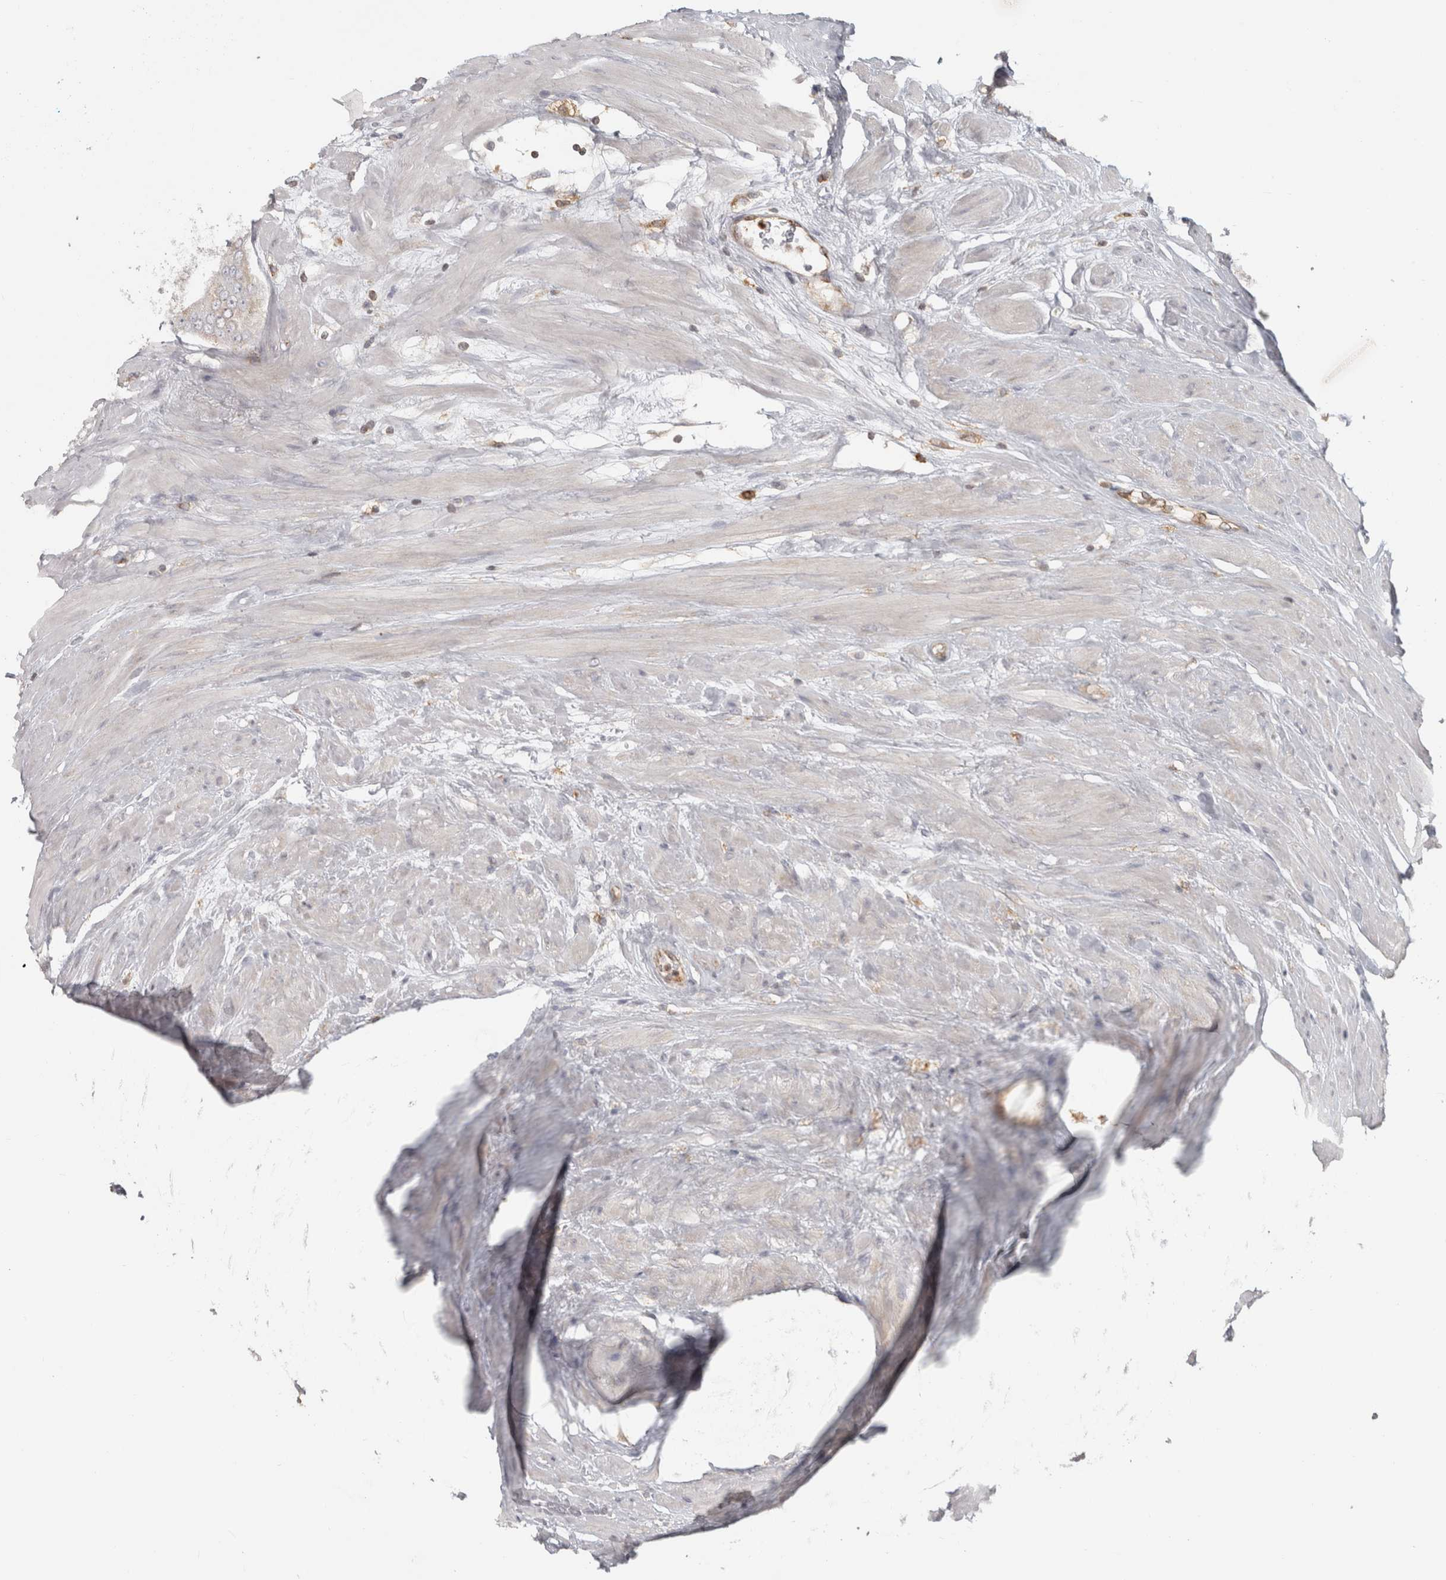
{"staining": {"intensity": "weak", "quantity": "<25%", "location": "cytoplasmic/membranous"}, "tissue": "prostate cancer", "cell_type": "Tumor cells", "image_type": "cancer", "snomed": [{"axis": "morphology", "description": "Adenocarcinoma, Low grade"}, {"axis": "topography", "description": "Prostate"}], "caption": "The immunohistochemistry (IHC) histopathology image has no significant positivity in tumor cells of prostate cancer (low-grade adenocarcinoma) tissue.", "gene": "HLA-E", "patient": {"sex": "male", "age": 62}}